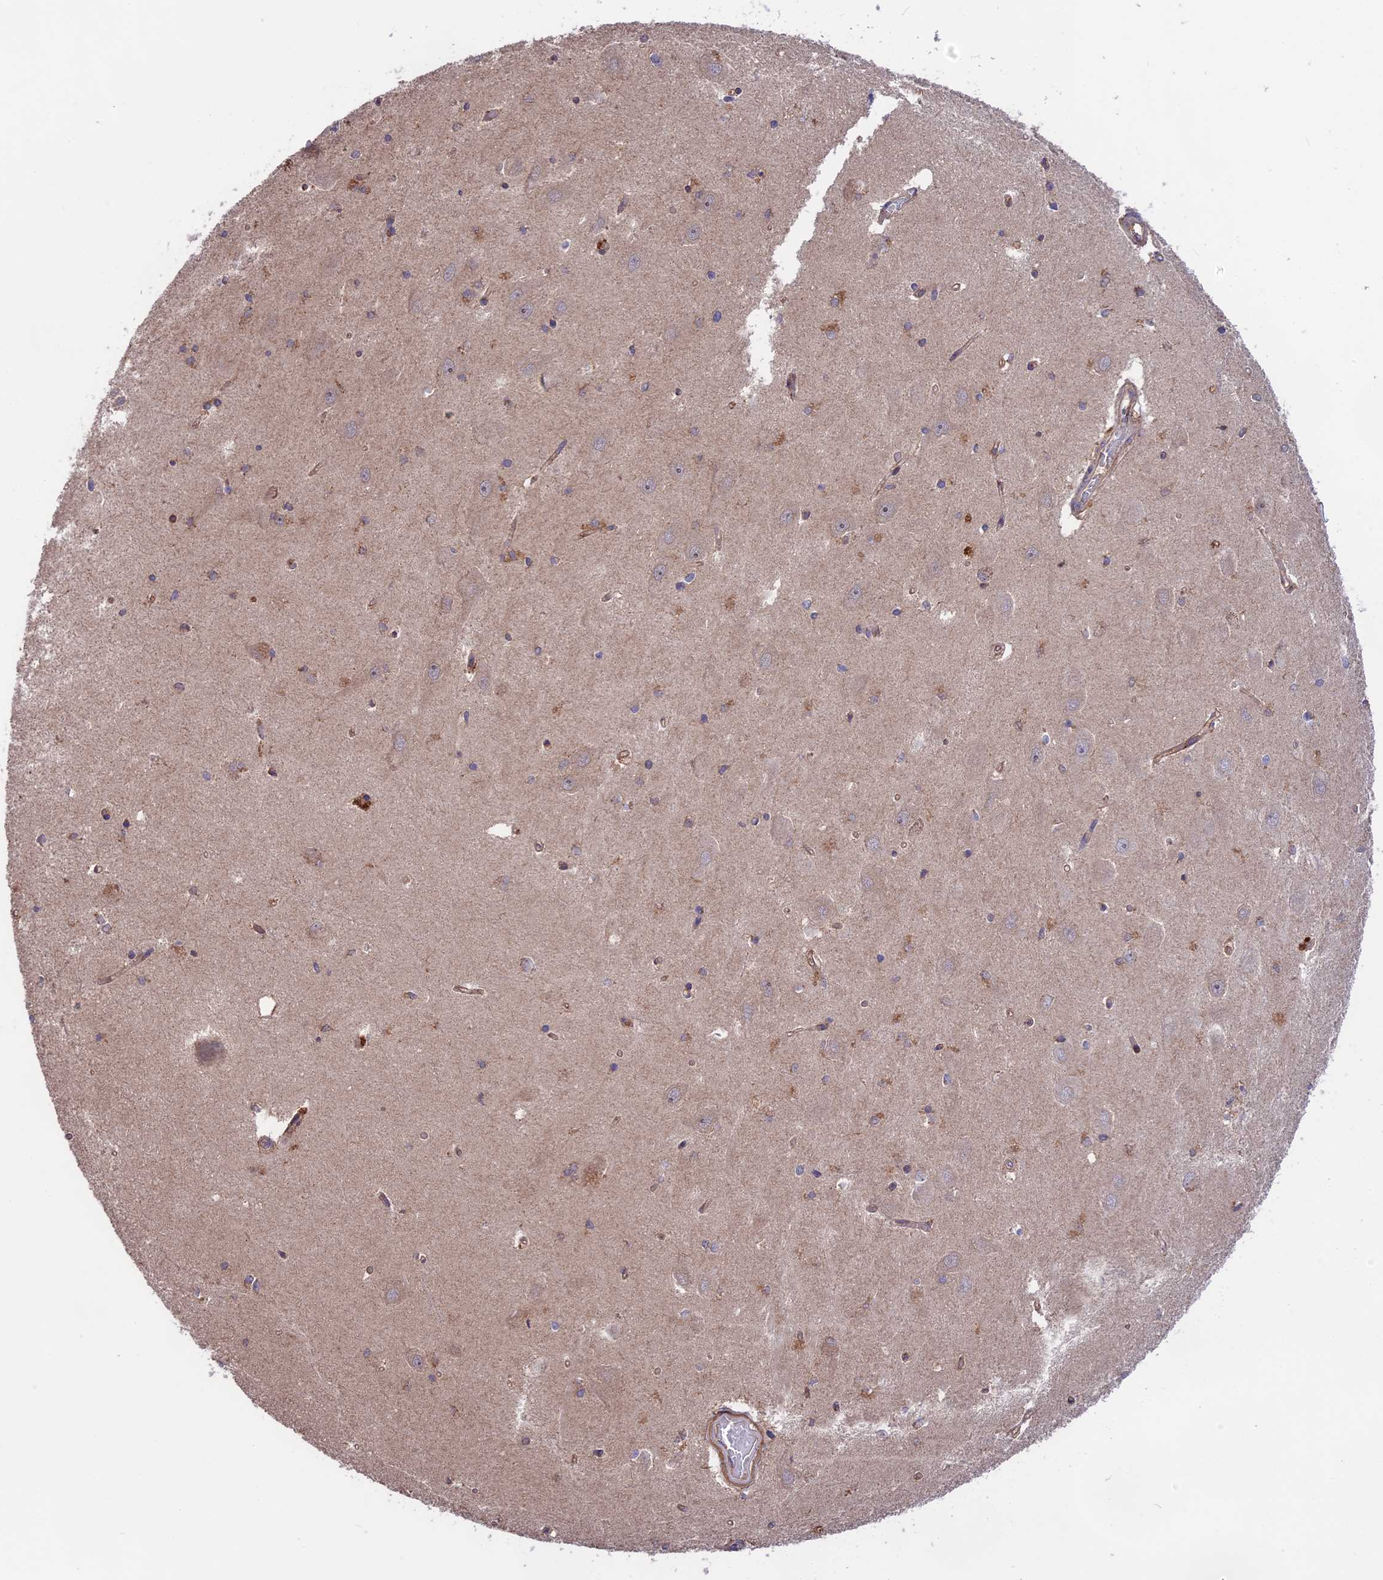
{"staining": {"intensity": "moderate", "quantity": "<25%", "location": "cytoplasmic/membranous"}, "tissue": "hippocampus", "cell_type": "Glial cells", "image_type": "normal", "snomed": [{"axis": "morphology", "description": "Normal tissue, NOS"}, {"axis": "topography", "description": "Hippocampus"}], "caption": "Moderate cytoplasmic/membranous protein expression is present in about <25% of glial cells in hippocampus. (Brightfield microscopy of DAB IHC at high magnification).", "gene": "NUDT8", "patient": {"sex": "male", "age": 45}}